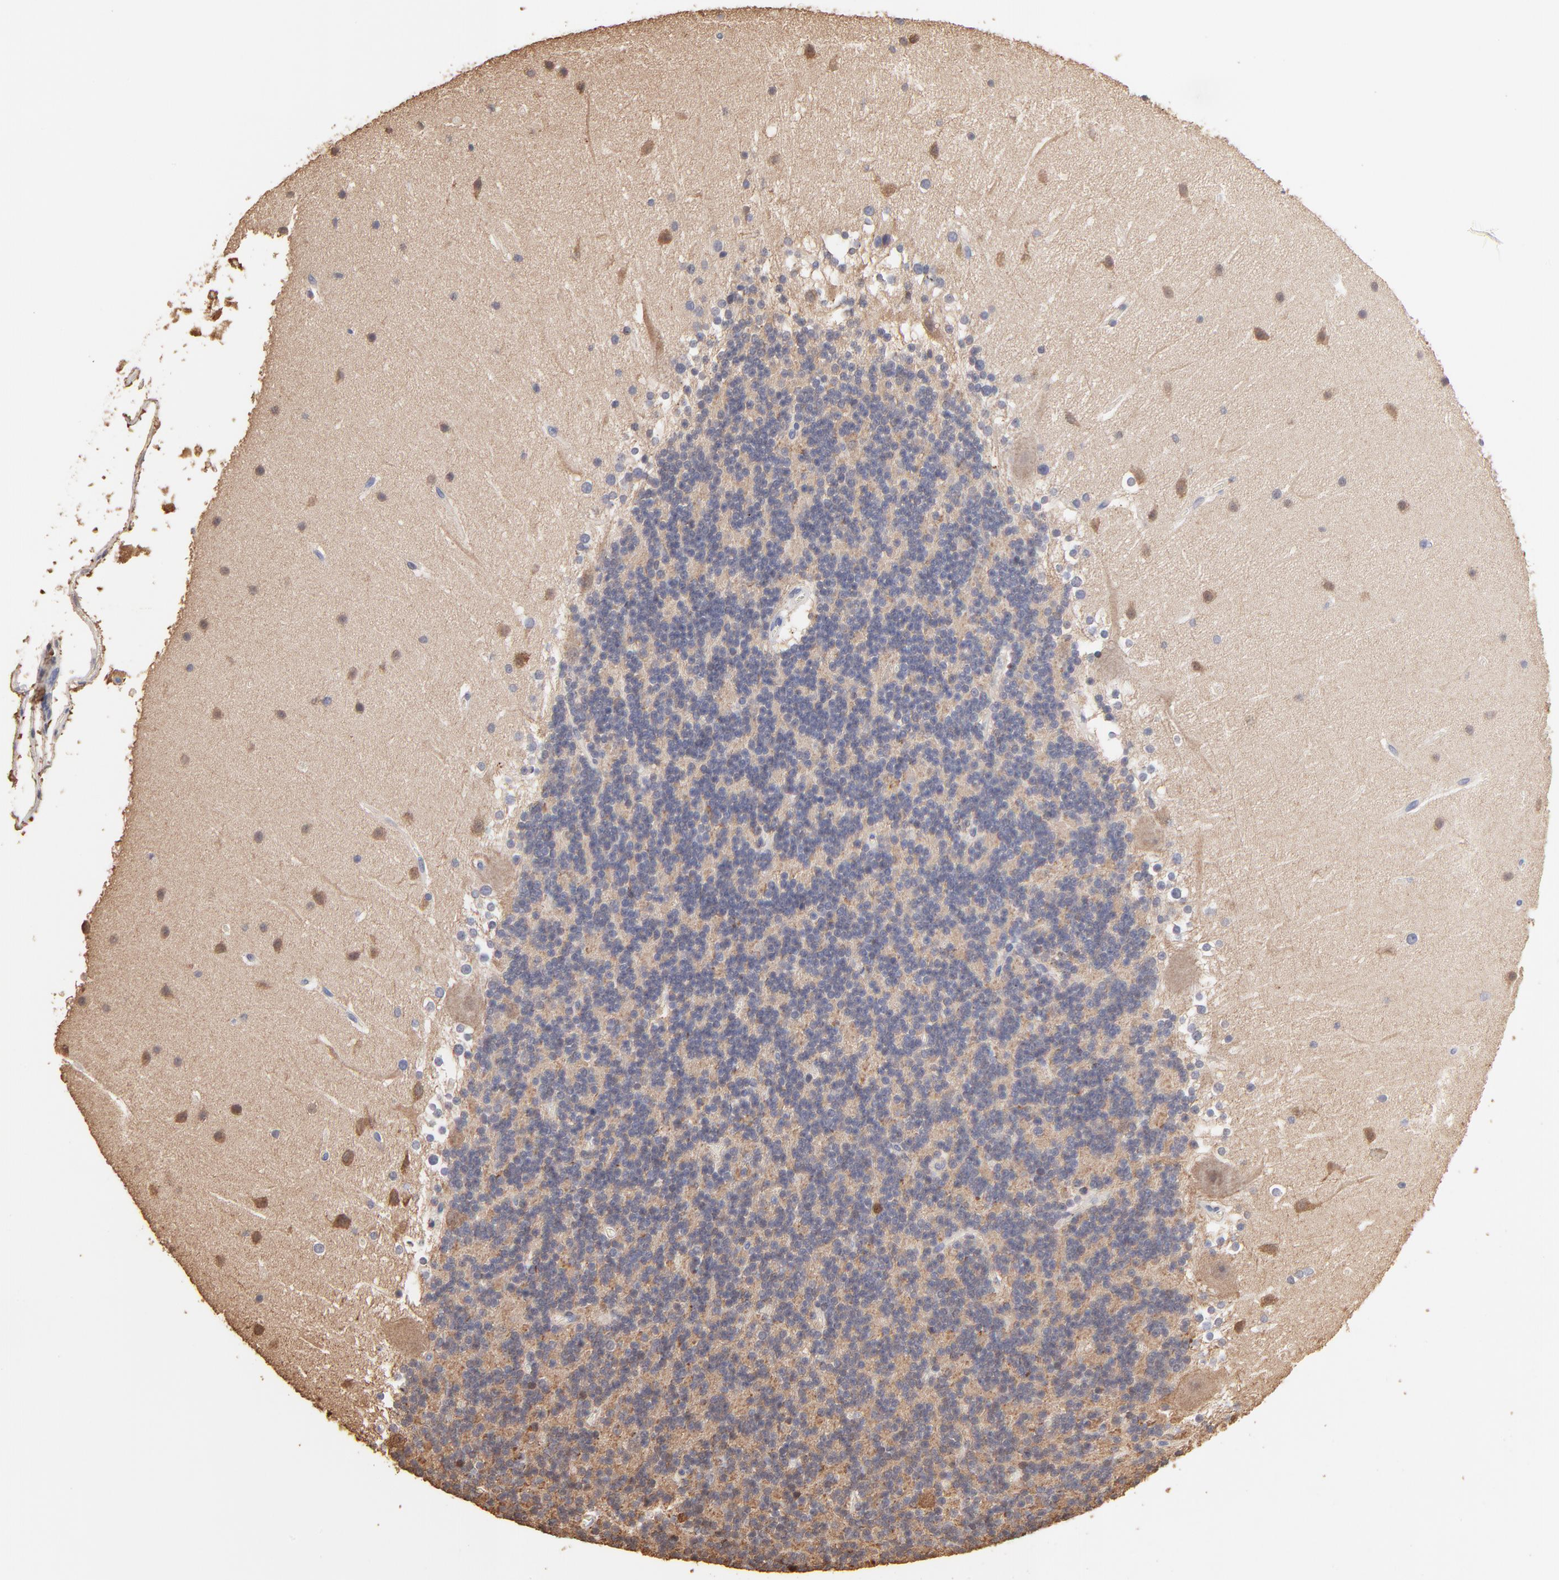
{"staining": {"intensity": "negative", "quantity": "none", "location": "none"}, "tissue": "cerebellum", "cell_type": "Cells in granular layer", "image_type": "normal", "snomed": [{"axis": "morphology", "description": "Normal tissue, NOS"}, {"axis": "topography", "description": "Cerebellum"}], "caption": "Cerebellum was stained to show a protein in brown. There is no significant positivity in cells in granular layer. The staining was performed using DAB (3,3'-diaminobenzidine) to visualize the protein expression in brown, while the nuclei were stained in blue with hematoxylin (Magnification: 20x).", "gene": "BIRC5", "patient": {"sex": "female", "age": 19}}